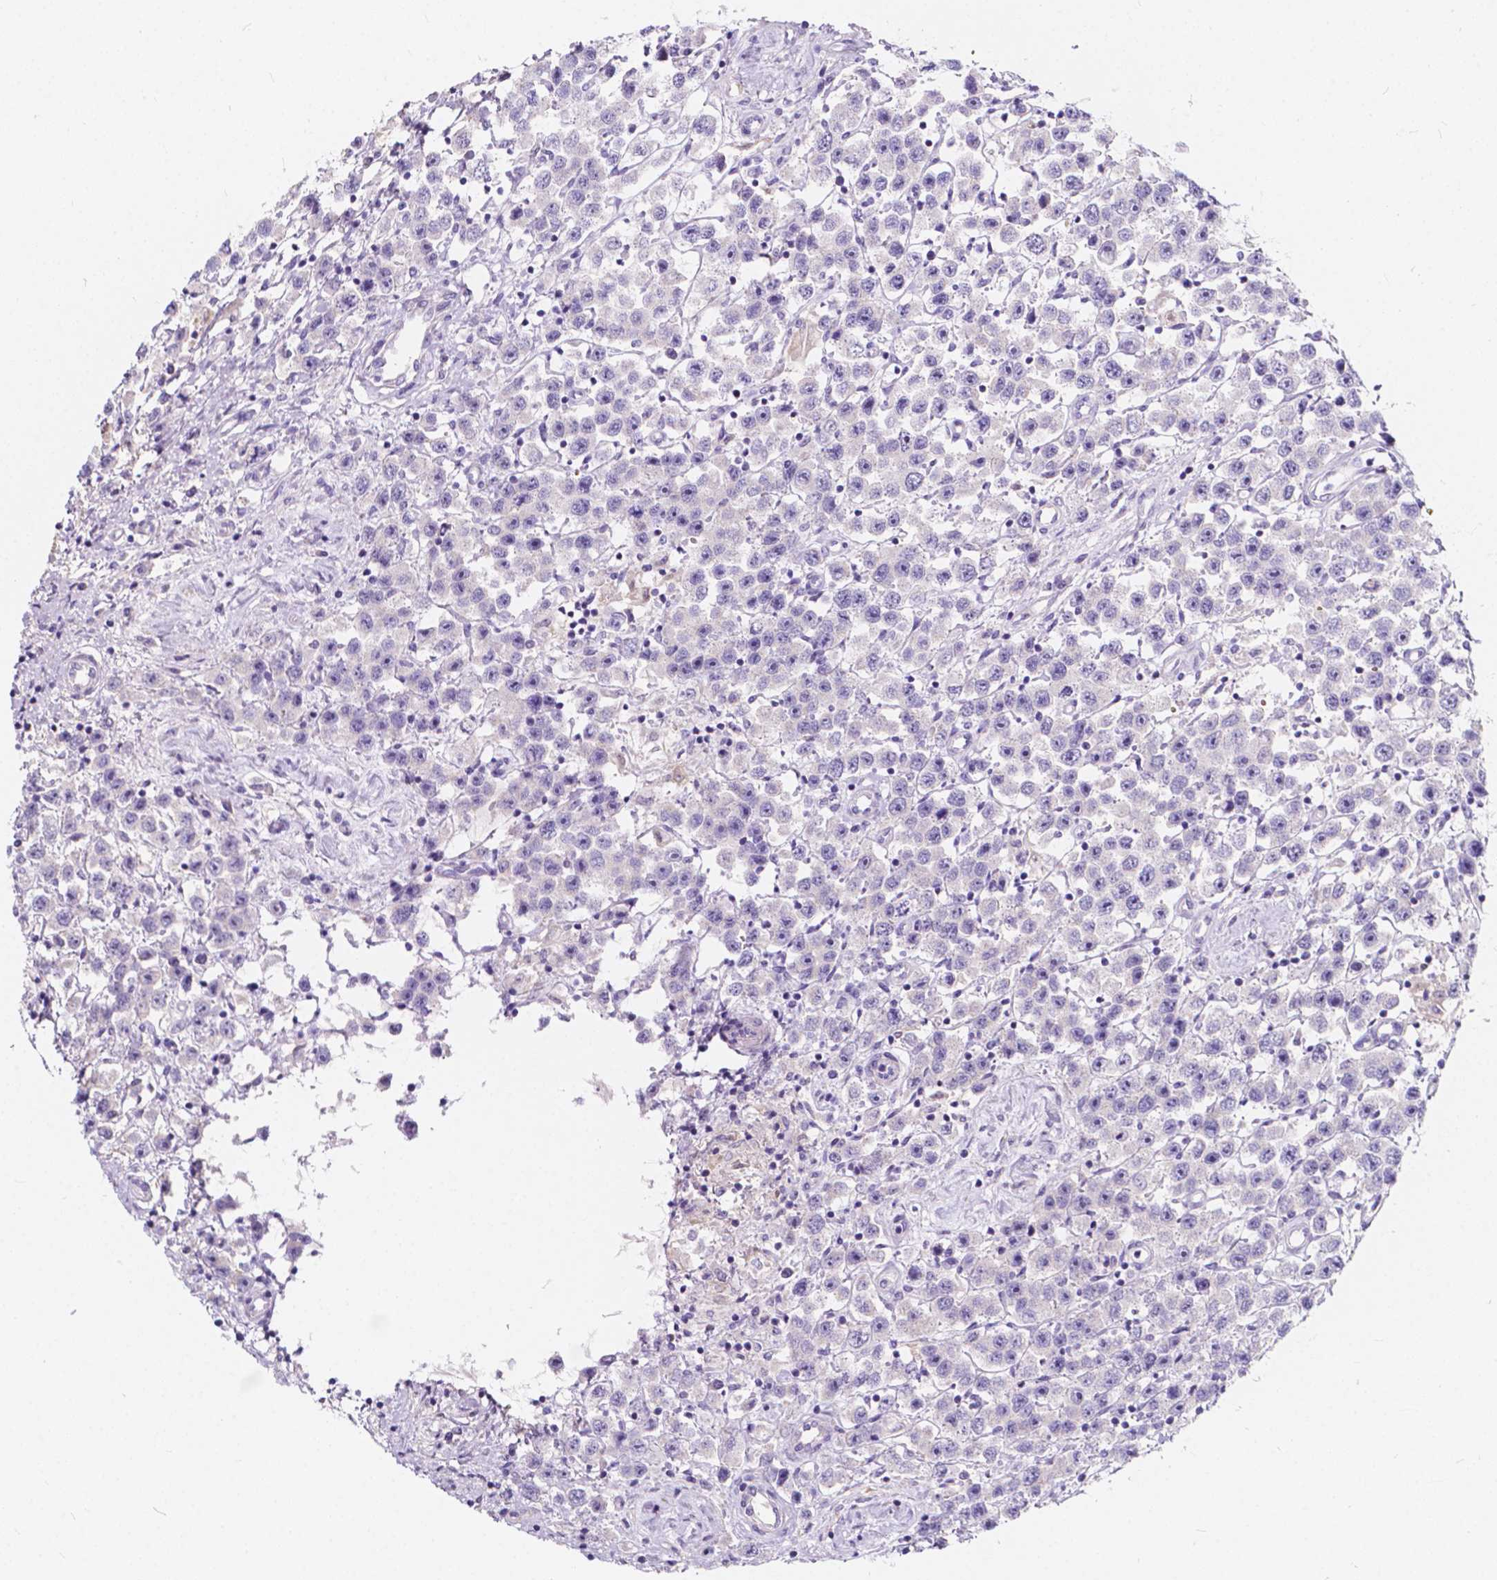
{"staining": {"intensity": "negative", "quantity": "none", "location": "none"}, "tissue": "testis cancer", "cell_type": "Tumor cells", "image_type": "cancer", "snomed": [{"axis": "morphology", "description": "Seminoma, NOS"}, {"axis": "topography", "description": "Testis"}], "caption": "Seminoma (testis) was stained to show a protein in brown. There is no significant staining in tumor cells.", "gene": "CLSTN2", "patient": {"sex": "male", "age": 45}}